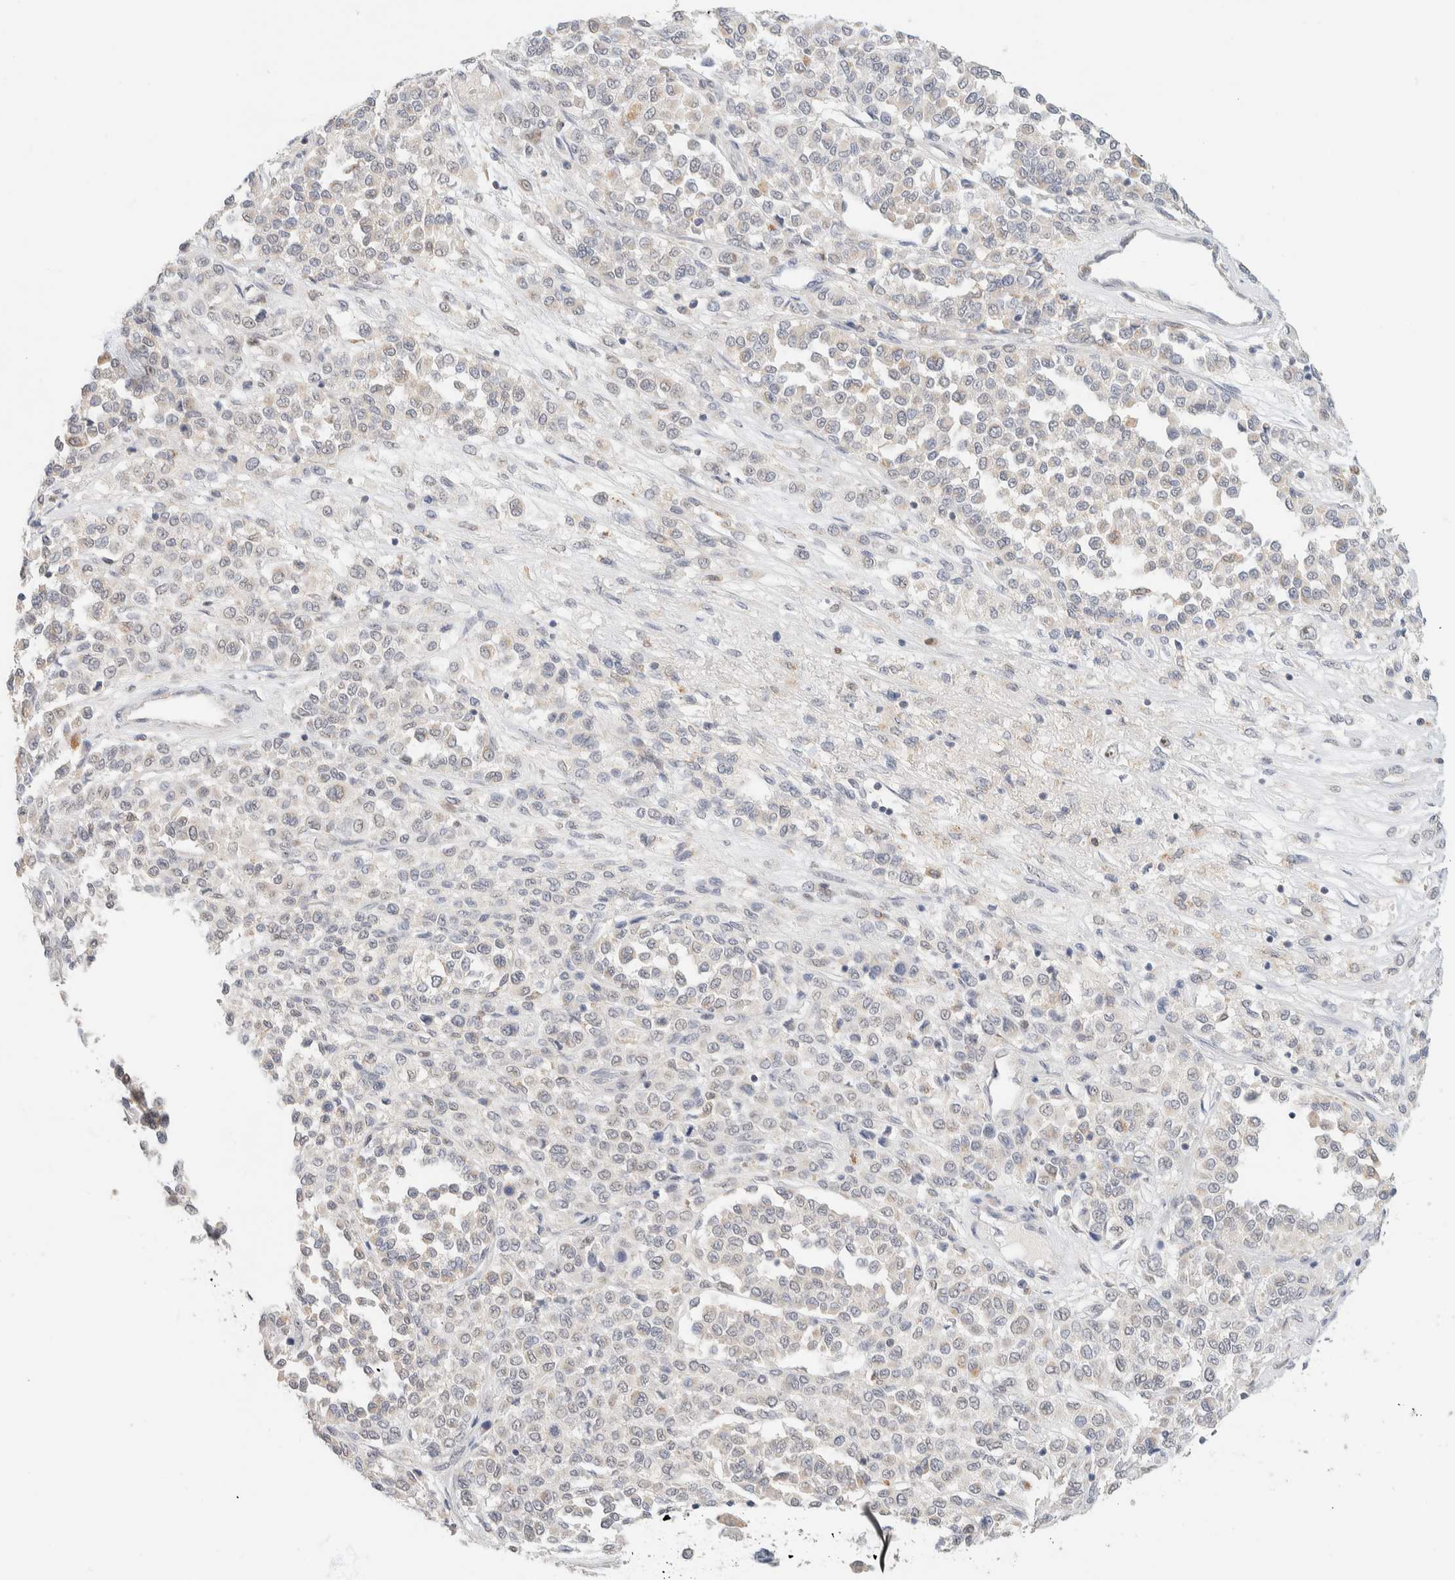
{"staining": {"intensity": "negative", "quantity": "none", "location": "none"}, "tissue": "melanoma", "cell_type": "Tumor cells", "image_type": "cancer", "snomed": [{"axis": "morphology", "description": "Malignant melanoma, Metastatic site"}, {"axis": "topography", "description": "Pancreas"}], "caption": "Human melanoma stained for a protein using IHC displays no staining in tumor cells.", "gene": "HDHD3", "patient": {"sex": "female", "age": 30}}